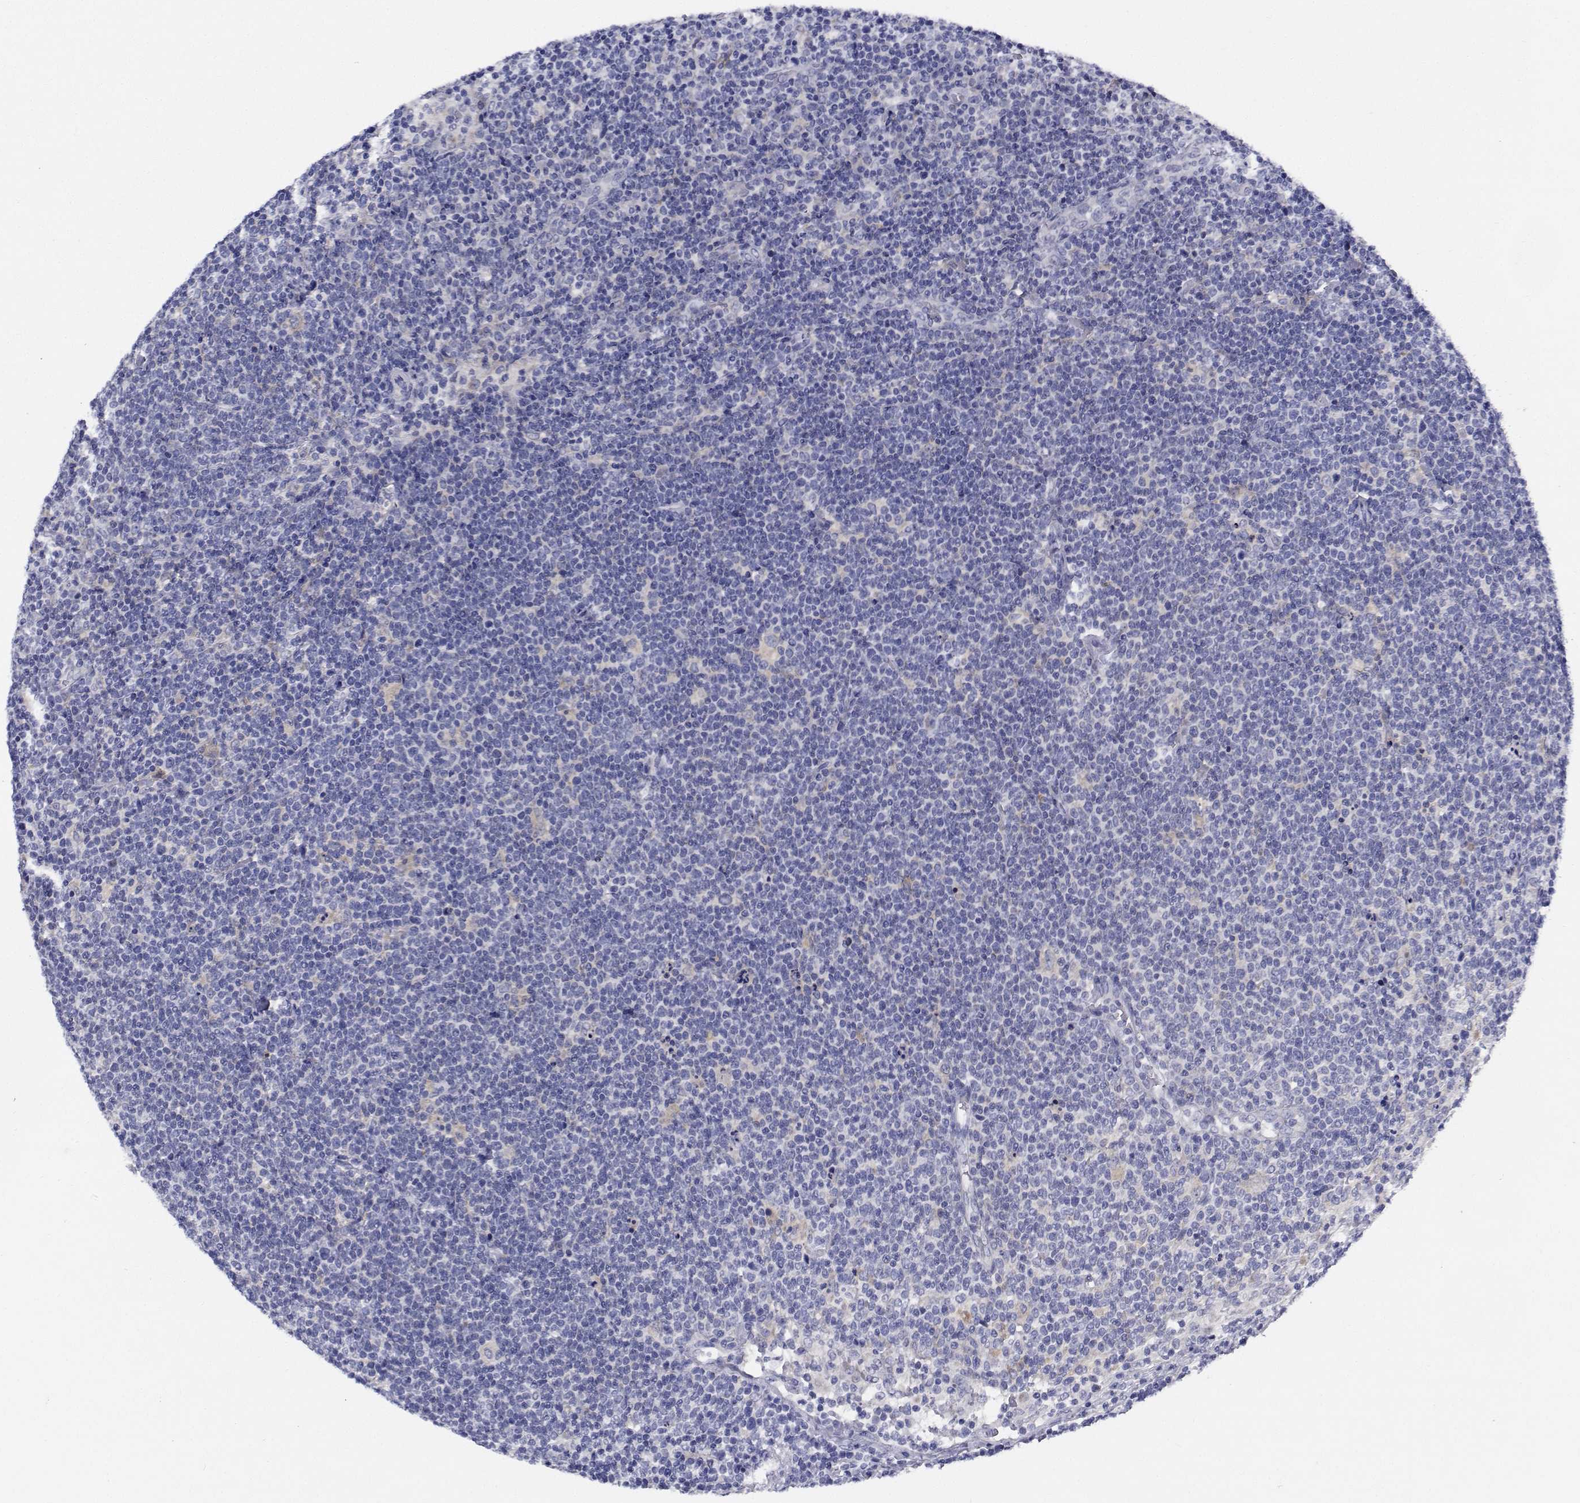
{"staining": {"intensity": "negative", "quantity": "none", "location": "none"}, "tissue": "lymphoma", "cell_type": "Tumor cells", "image_type": "cancer", "snomed": [{"axis": "morphology", "description": "Malignant lymphoma, non-Hodgkin's type, High grade"}, {"axis": "topography", "description": "Lymph node"}], "caption": "Immunohistochemical staining of high-grade malignant lymphoma, non-Hodgkin's type demonstrates no significant staining in tumor cells. (DAB (3,3'-diaminobenzidine) IHC with hematoxylin counter stain).", "gene": "CDHR3", "patient": {"sex": "male", "age": 61}}